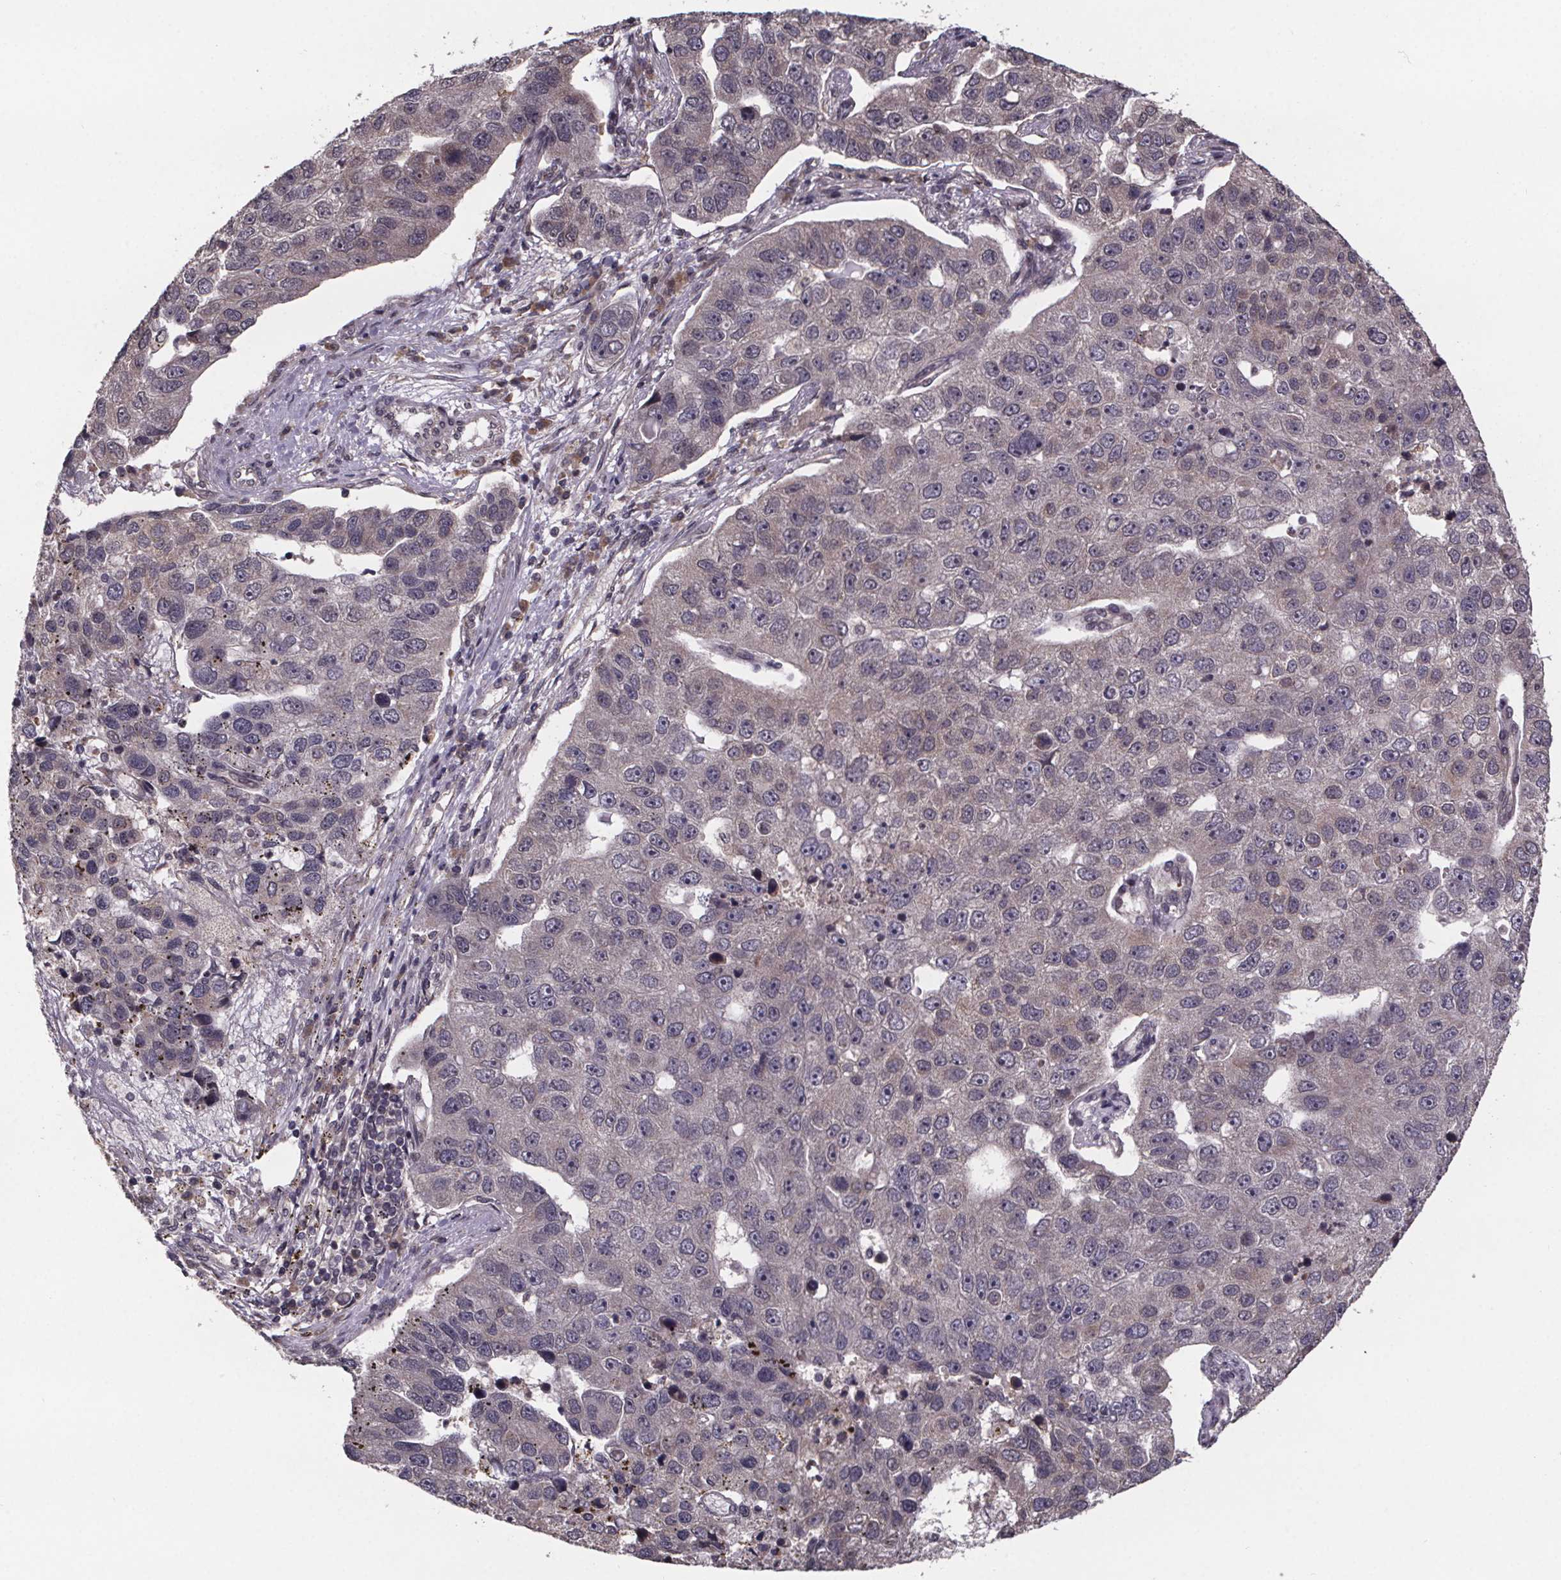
{"staining": {"intensity": "weak", "quantity": "<25%", "location": "cytoplasmic/membranous"}, "tissue": "pancreatic cancer", "cell_type": "Tumor cells", "image_type": "cancer", "snomed": [{"axis": "morphology", "description": "Adenocarcinoma, NOS"}, {"axis": "topography", "description": "Pancreas"}], "caption": "DAB immunohistochemical staining of human pancreatic cancer (adenocarcinoma) reveals no significant staining in tumor cells.", "gene": "SAT1", "patient": {"sex": "female", "age": 61}}